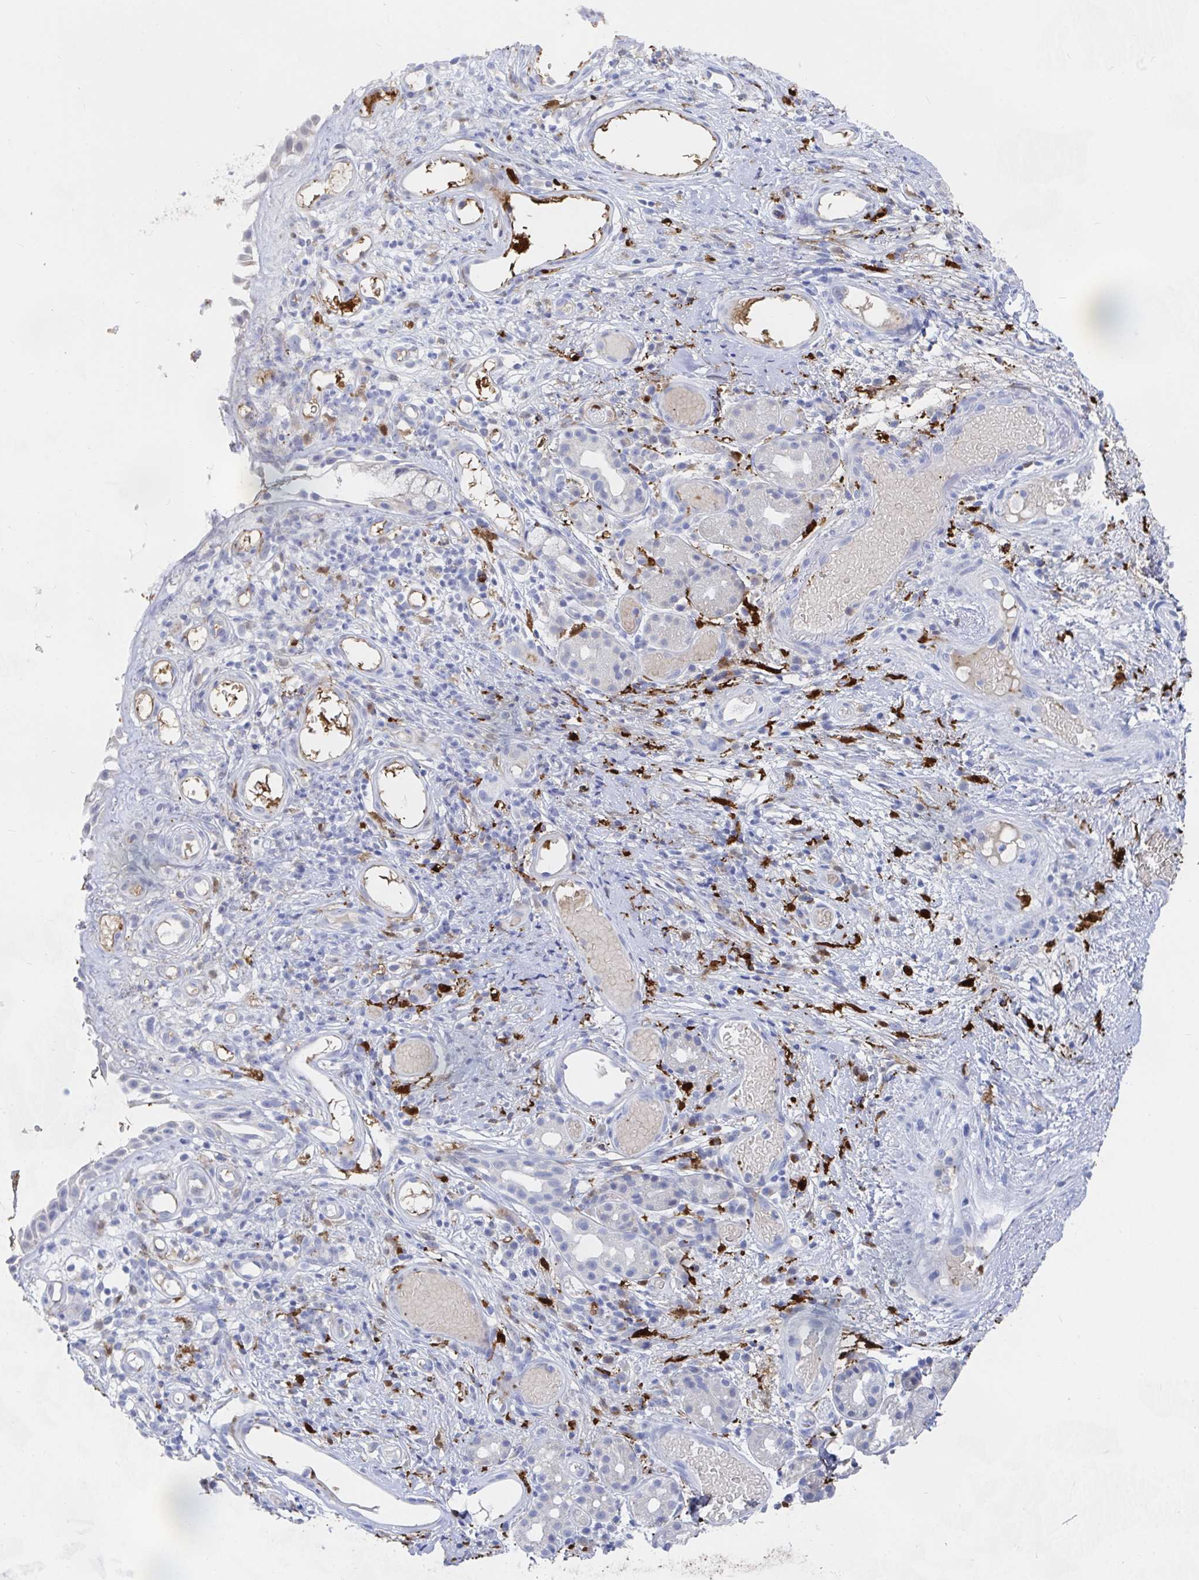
{"staining": {"intensity": "negative", "quantity": "none", "location": "none"}, "tissue": "nasopharynx", "cell_type": "Respiratory epithelial cells", "image_type": "normal", "snomed": [{"axis": "morphology", "description": "Normal tissue, NOS"}, {"axis": "morphology", "description": "Inflammation, NOS"}, {"axis": "topography", "description": "Nasopharynx"}], "caption": "Normal nasopharynx was stained to show a protein in brown. There is no significant positivity in respiratory epithelial cells. (DAB immunohistochemistry with hematoxylin counter stain).", "gene": "OR2A1", "patient": {"sex": "male", "age": 54}}